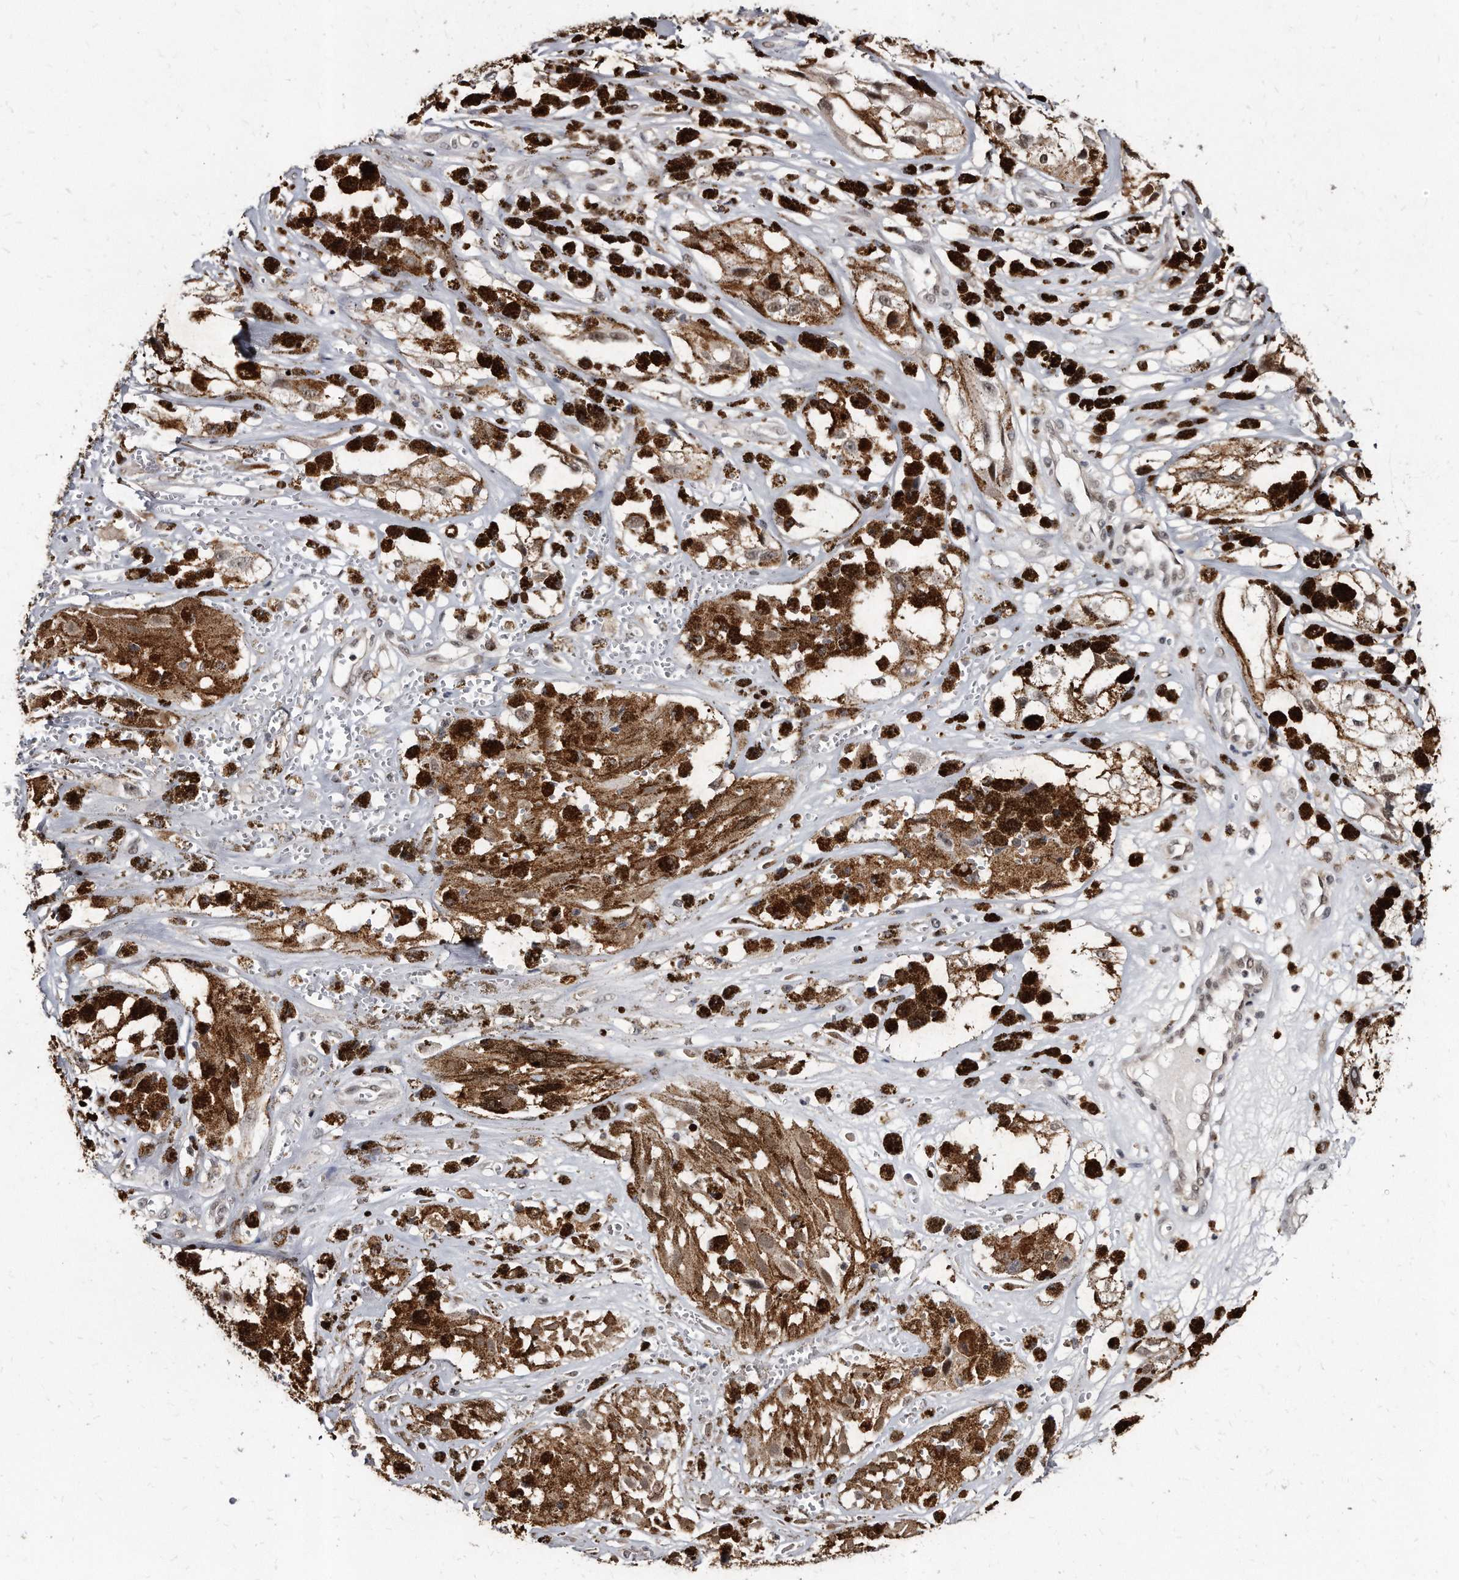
{"staining": {"intensity": "negative", "quantity": "none", "location": "none"}, "tissue": "melanoma", "cell_type": "Tumor cells", "image_type": "cancer", "snomed": [{"axis": "morphology", "description": "Malignant melanoma, NOS"}, {"axis": "topography", "description": "Skin"}], "caption": "Image shows no significant protein expression in tumor cells of malignant melanoma.", "gene": "KLHDC3", "patient": {"sex": "male", "age": 88}}